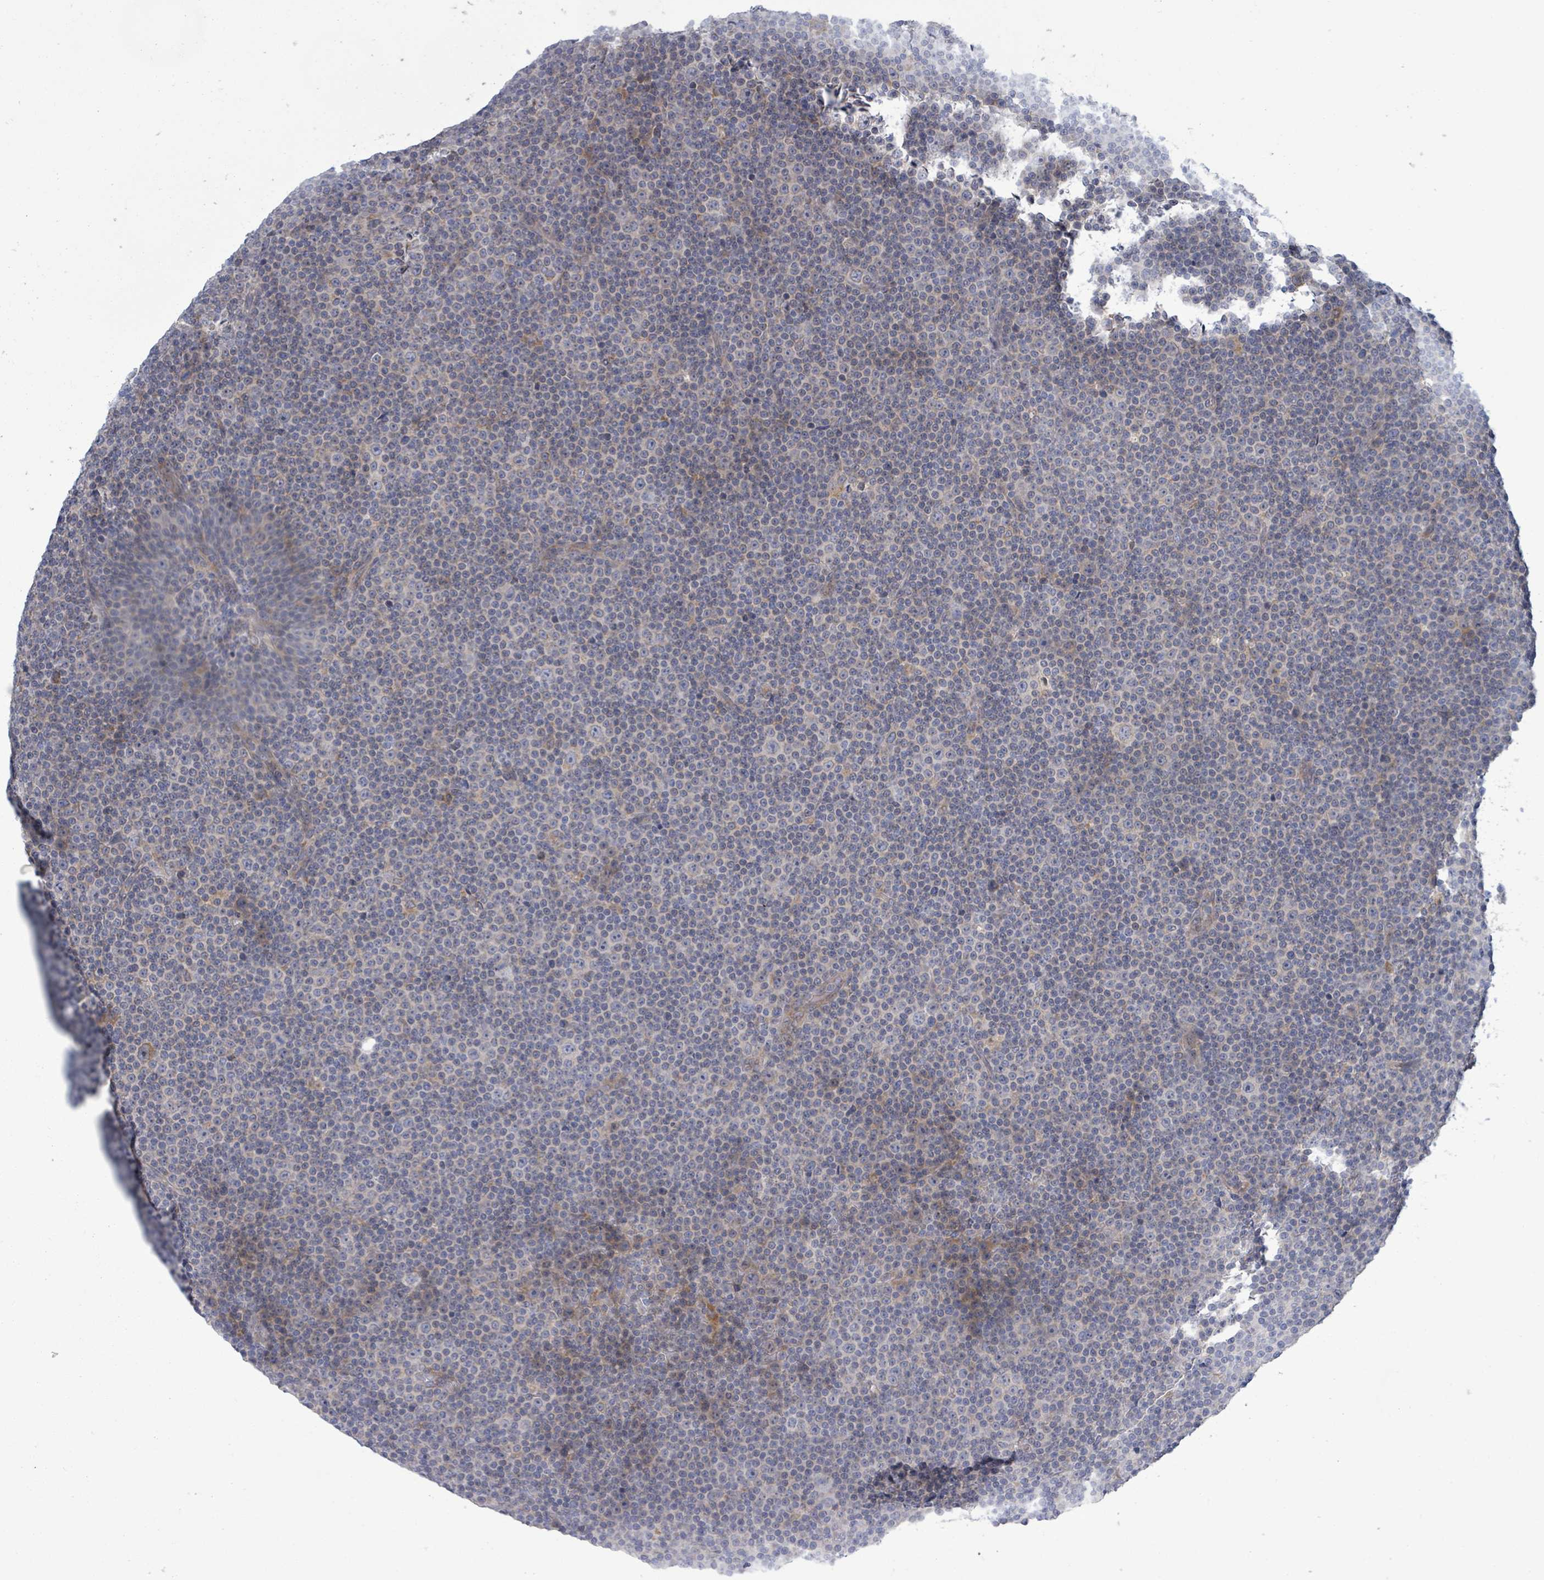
{"staining": {"intensity": "negative", "quantity": "none", "location": "none"}, "tissue": "lymphoma", "cell_type": "Tumor cells", "image_type": "cancer", "snomed": [{"axis": "morphology", "description": "Malignant lymphoma, non-Hodgkin's type, Low grade"}, {"axis": "topography", "description": "Lymph node"}], "caption": "A high-resolution histopathology image shows IHC staining of lymphoma, which reveals no significant staining in tumor cells.", "gene": "ATP13A1", "patient": {"sex": "female", "age": 67}}